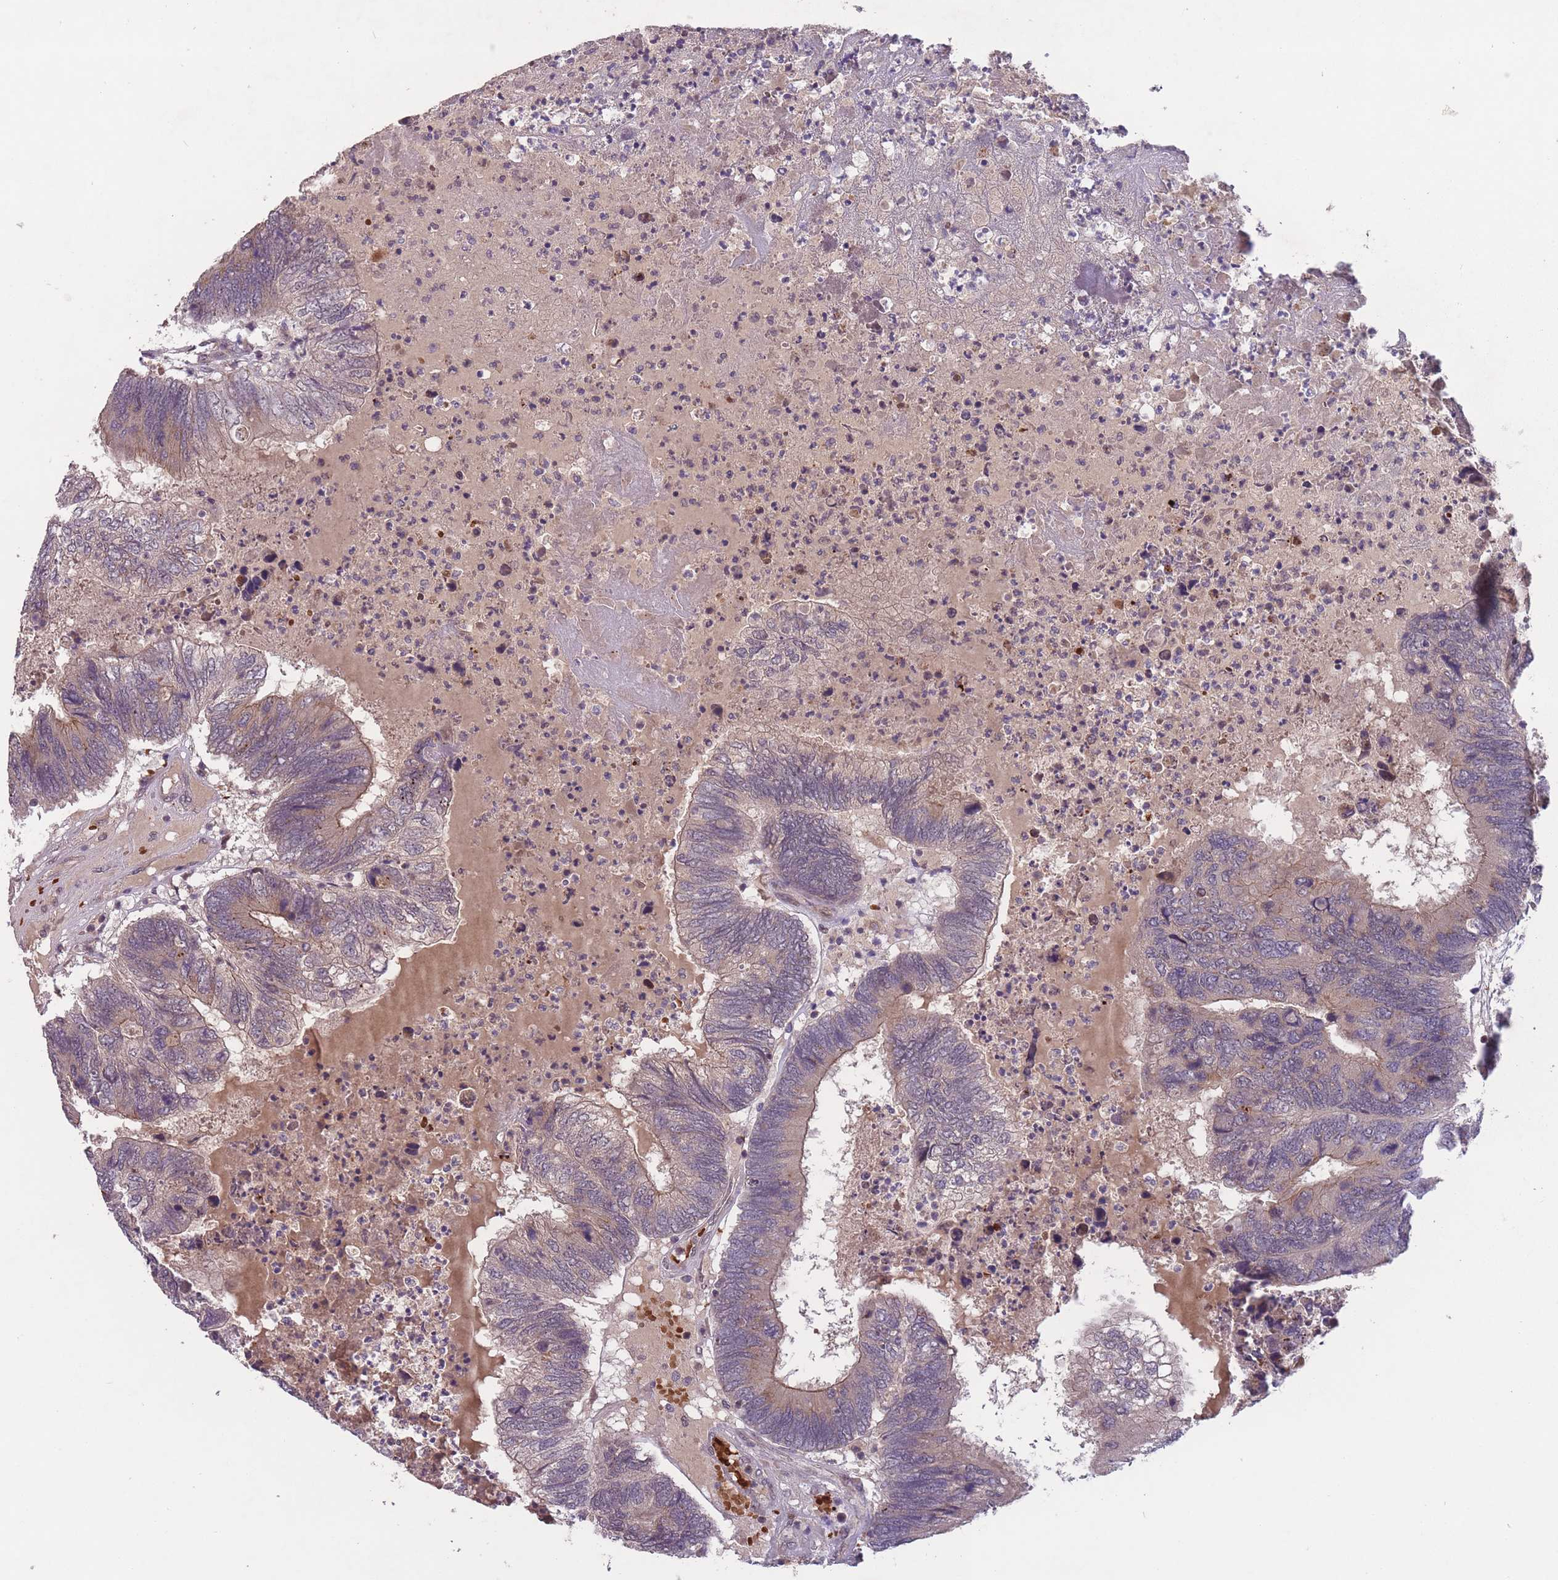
{"staining": {"intensity": "weak", "quantity": "25%-75%", "location": "cytoplasmic/membranous"}, "tissue": "colorectal cancer", "cell_type": "Tumor cells", "image_type": "cancer", "snomed": [{"axis": "morphology", "description": "Adenocarcinoma, NOS"}, {"axis": "topography", "description": "Colon"}], "caption": "Brown immunohistochemical staining in human adenocarcinoma (colorectal) shows weak cytoplasmic/membranous positivity in about 25%-75% of tumor cells.", "gene": "SECTM1", "patient": {"sex": "female", "age": 67}}